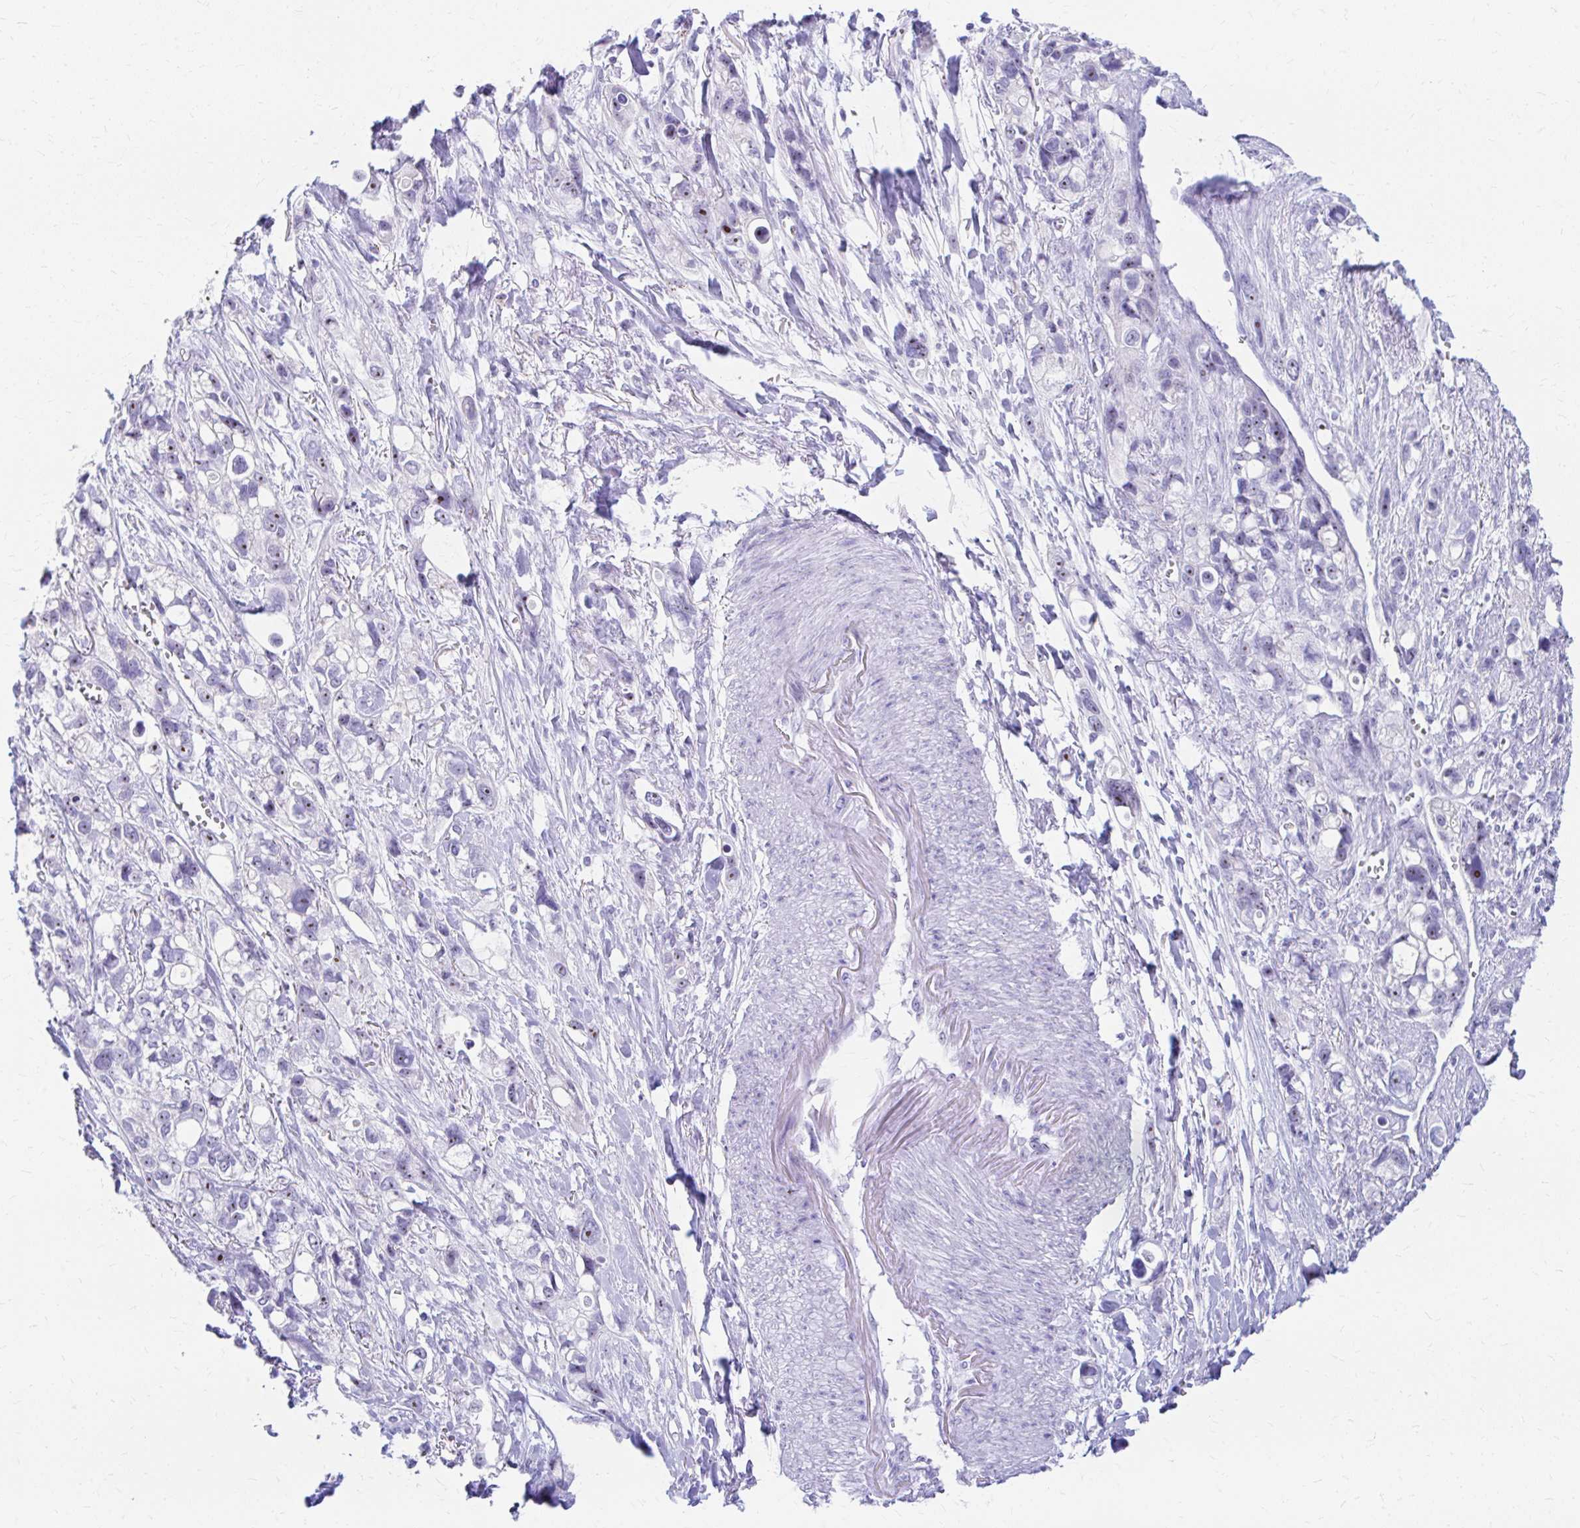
{"staining": {"intensity": "moderate", "quantity": "25%-75%", "location": "nuclear"}, "tissue": "stomach cancer", "cell_type": "Tumor cells", "image_type": "cancer", "snomed": [{"axis": "morphology", "description": "Adenocarcinoma, NOS"}, {"axis": "topography", "description": "Stomach, upper"}], "caption": "This is an image of immunohistochemistry (IHC) staining of stomach cancer, which shows moderate positivity in the nuclear of tumor cells.", "gene": "FTSJ3", "patient": {"sex": "female", "age": 81}}